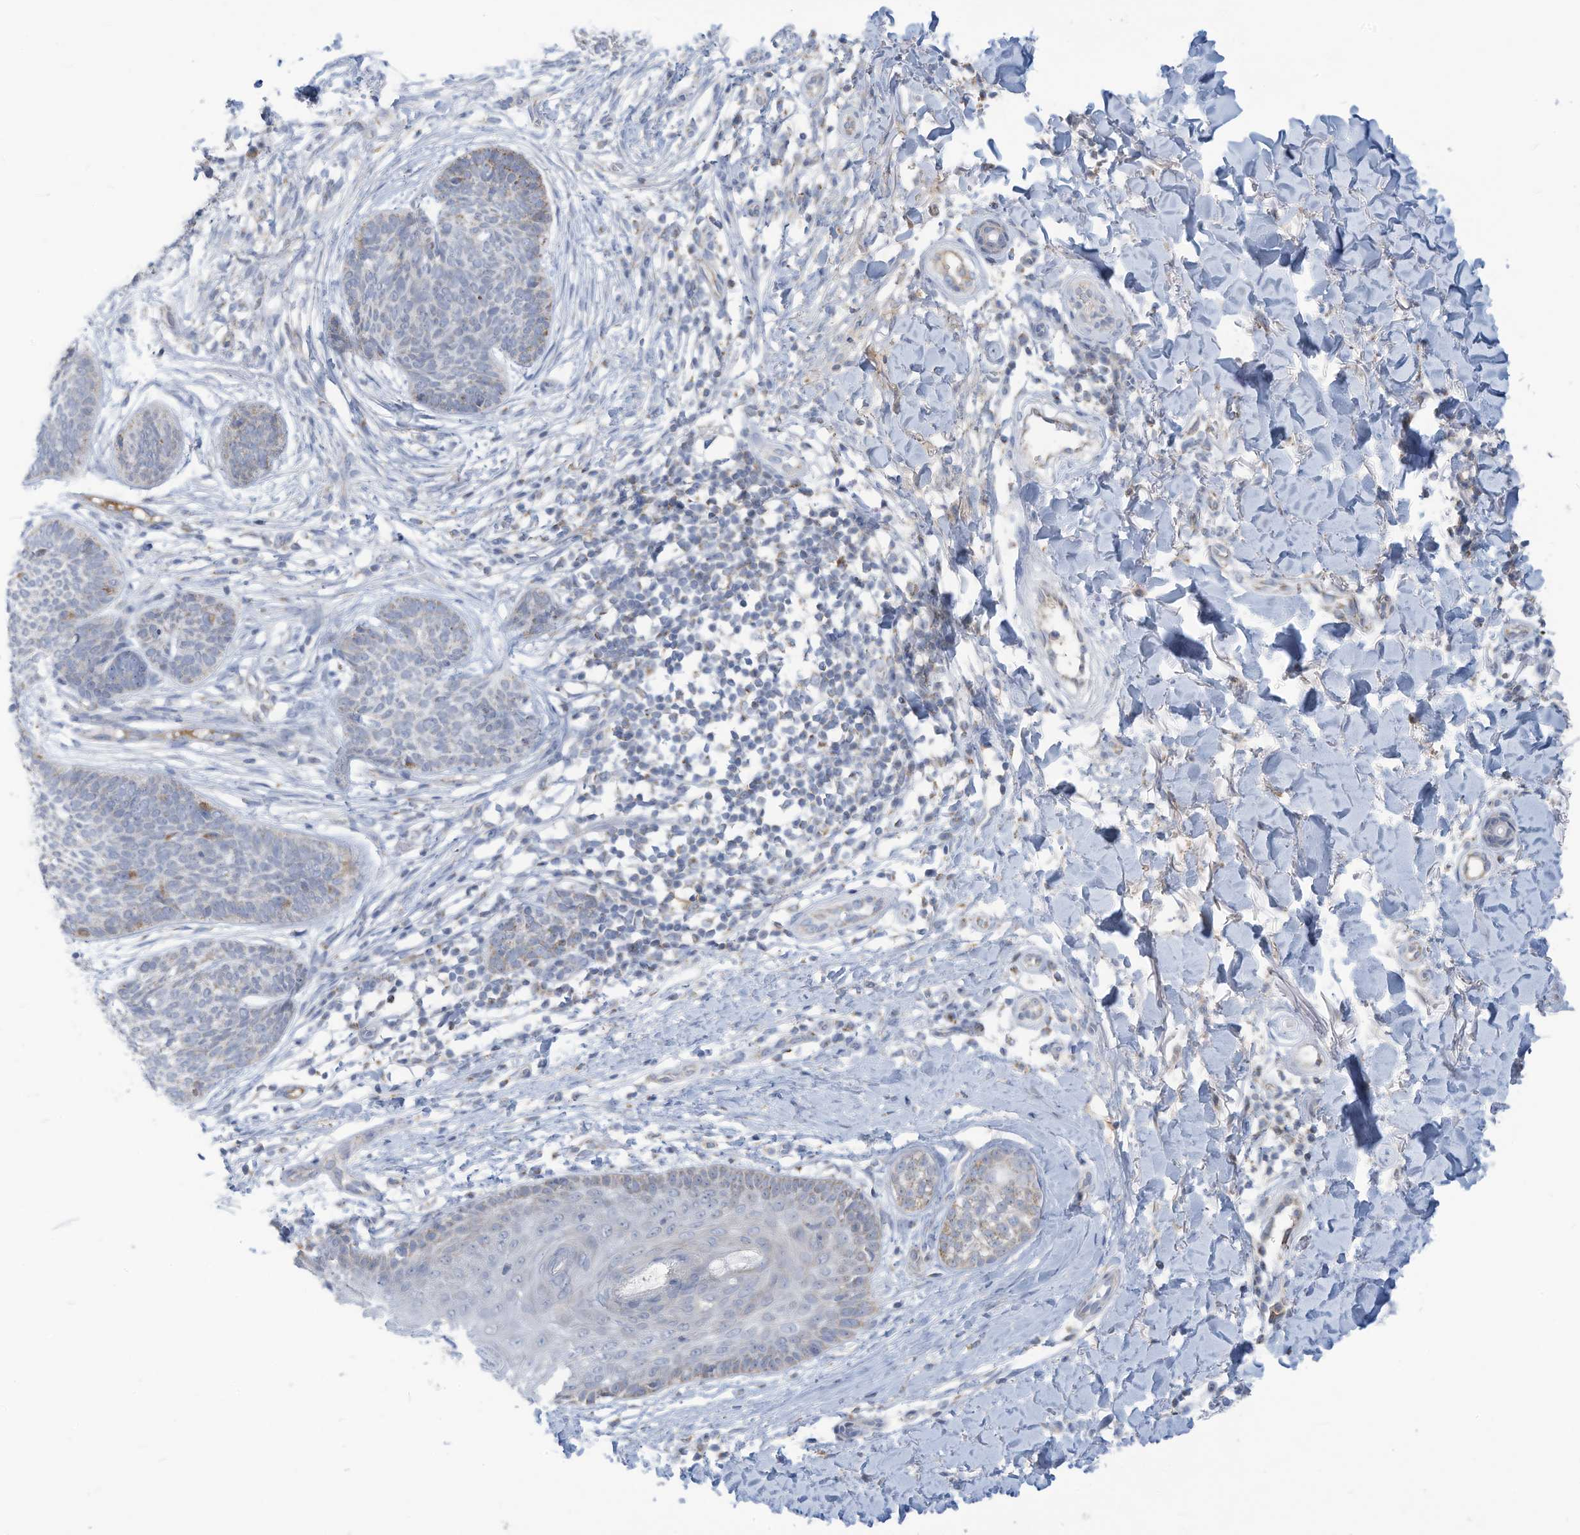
{"staining": {"intensity": "weak", "quantity": "<25%", "location": "cytoplasmic/membranous"}, "tissue": "skin cancer", "cell_type": "Tumor cells", "image_type": "cancer", "snomed": [{"axis": "morphology", "description": "Basal cell carcinoma"}, {"axis": "topography", "description": "Skin"}], "caption": "Immunohistochemistry of human basal cell carcinoma (skin) reveals no expression in tumor cells.", "gene": "NLN", "patient": {"sex": "female", "age": 64}}